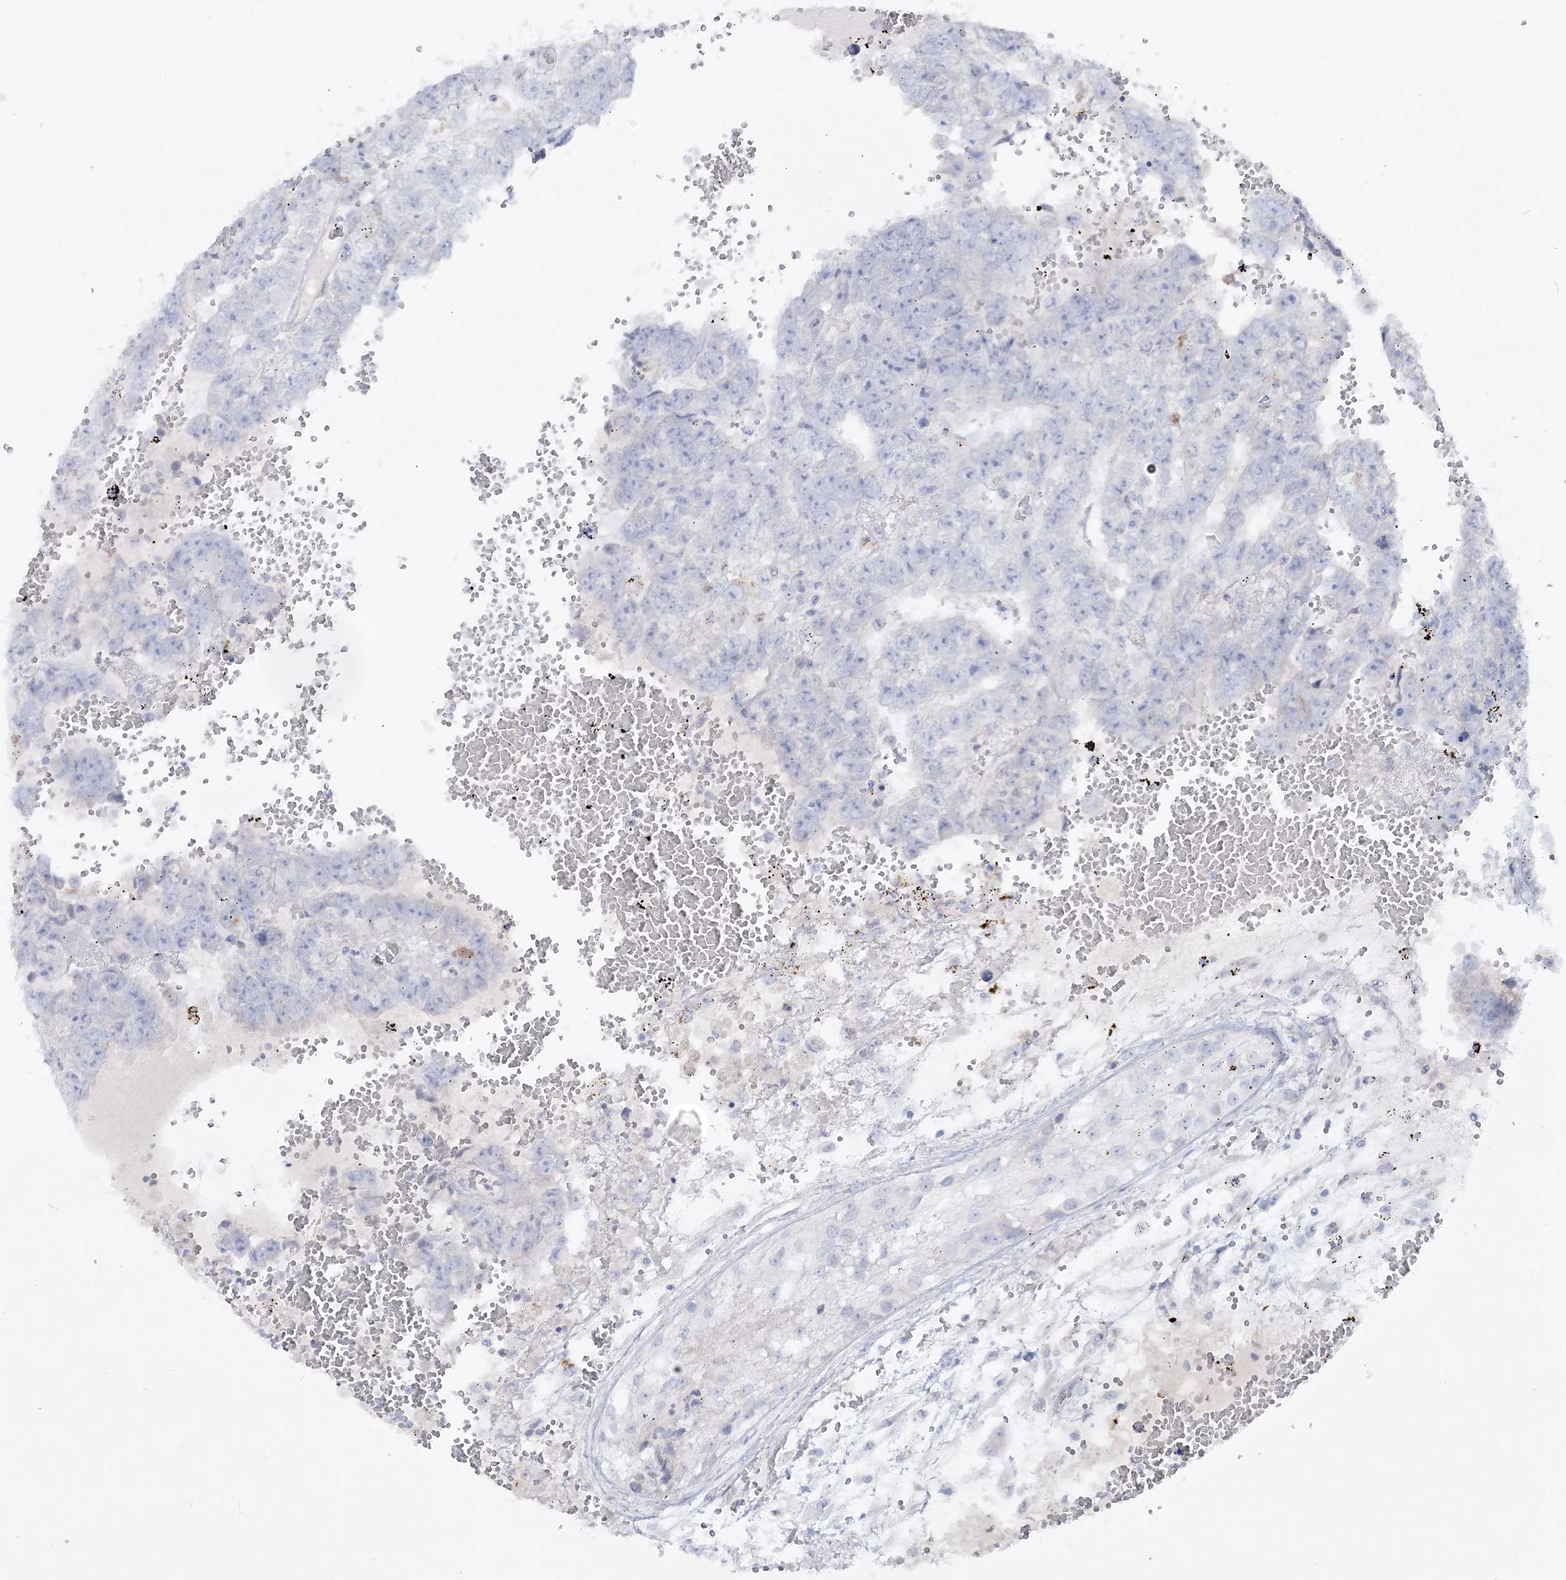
{"staining": {"intensity": "negative", "quantity": "none", "location": "none"}, "tissue": "testis cancer", "cell_type": "Tumor cells", "image_type": "cancer", "snomed": [{"axis": "morphology", "description": "Carcinoma, Embryonal, NOS"}, {"axis": "topography", "description": "Testis"}], "caption": "Tumor cells show no significant protein positivity in testis cancer (embryonal carcinoma).", "gene": "WDSUB1", "patient": {"sex": "male", "age": 25}}